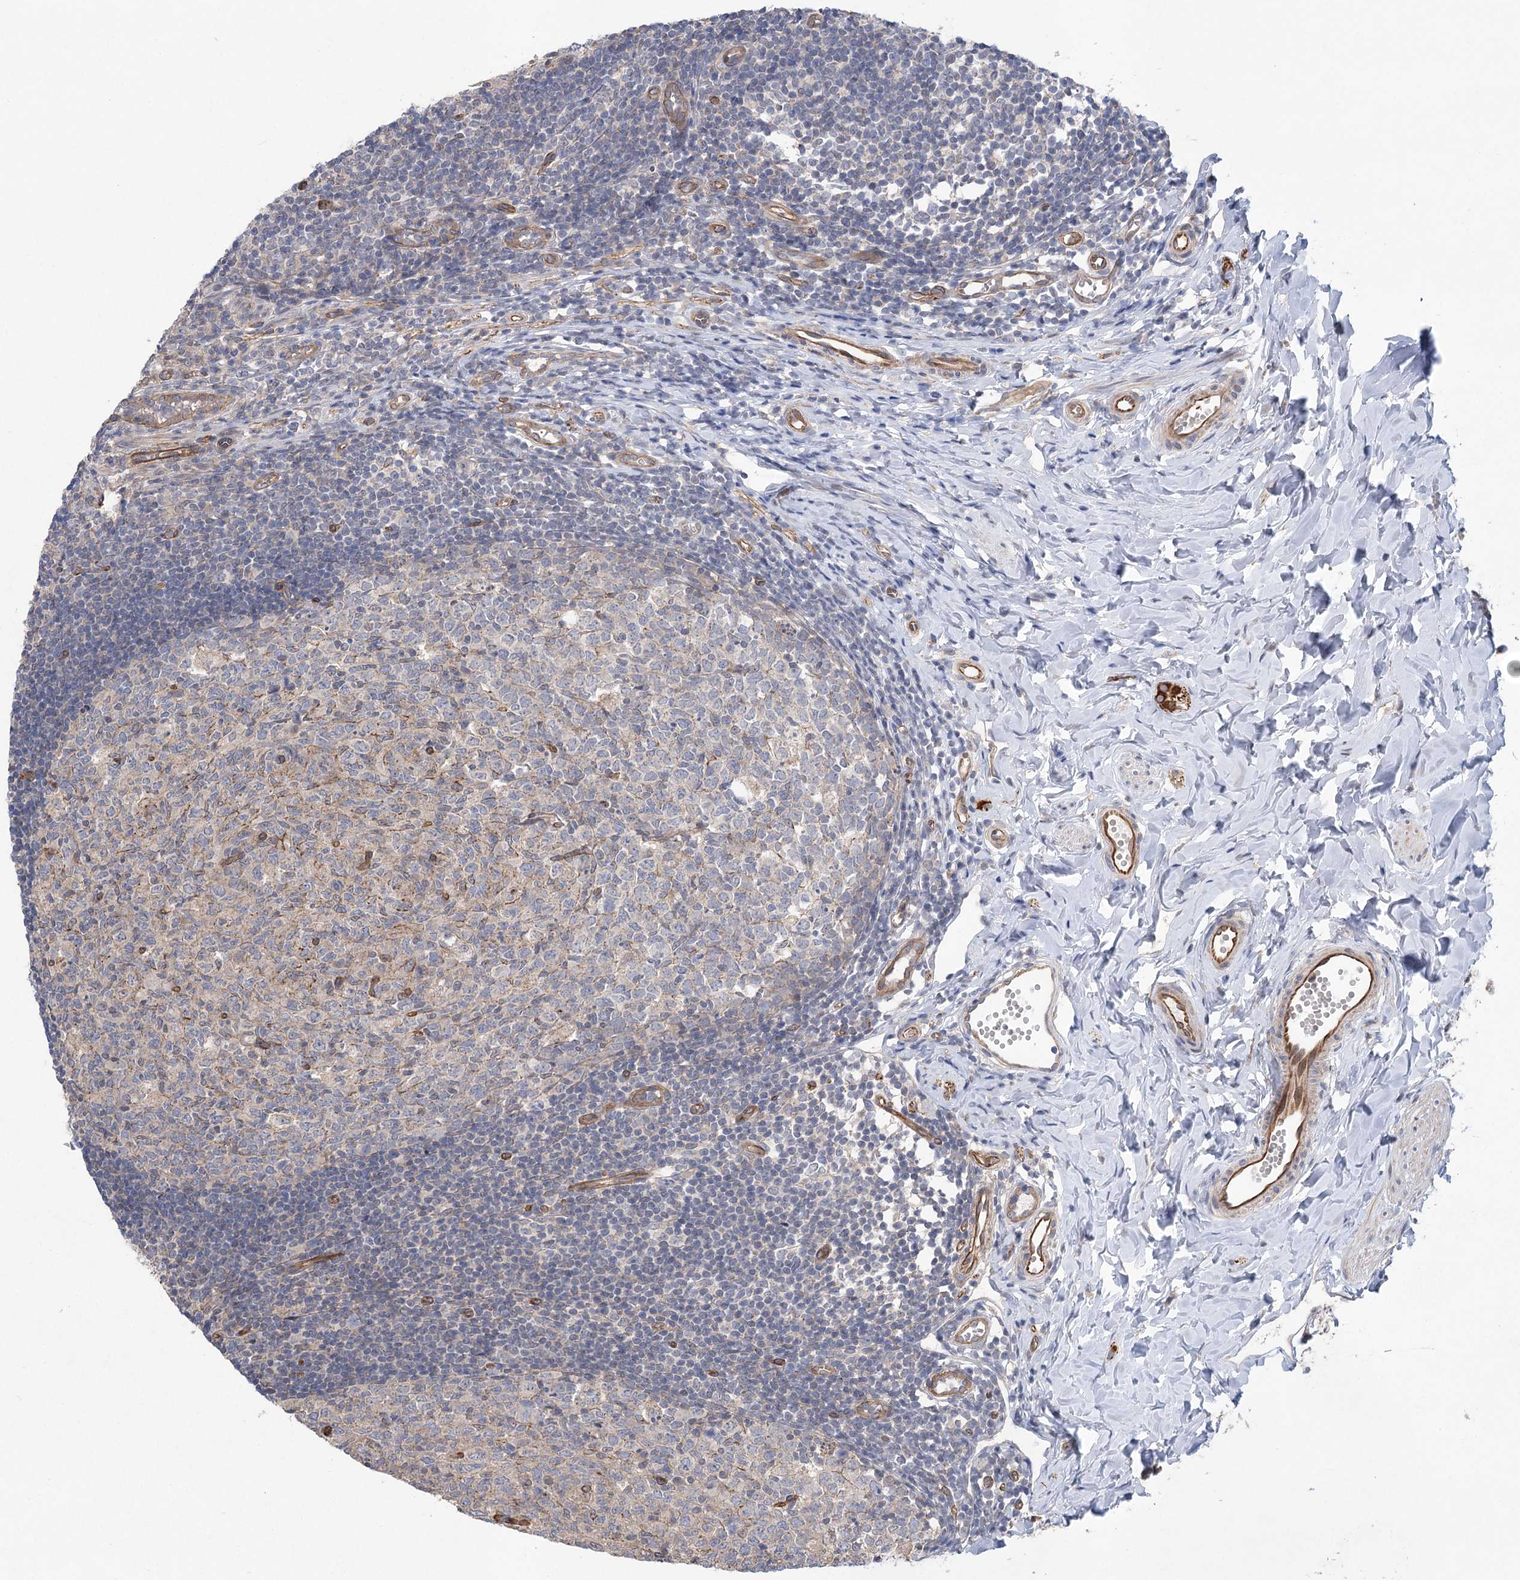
{"staining": {"intensity": "moderate", "quantity": "<25%", "location": "cytoplasmic/membranous"}, "tissue": "appendix", "cell_type": "Glandular cells", "image_type": "normal", "snomed": [{"axis": "morphology", "description": "Normal tissue, NOS"}, {"axis": "topography", "description": "Appendix"}], "caption": "The photomicrograph exhibits immunohistochemical staining of unremarkable appendix. There is moderate cytoplasmic/membranous staining is appreciated in about <25% of glandular cells.", "gene": "RWDD4", "patient": {"sex": "male", "age": 14}}